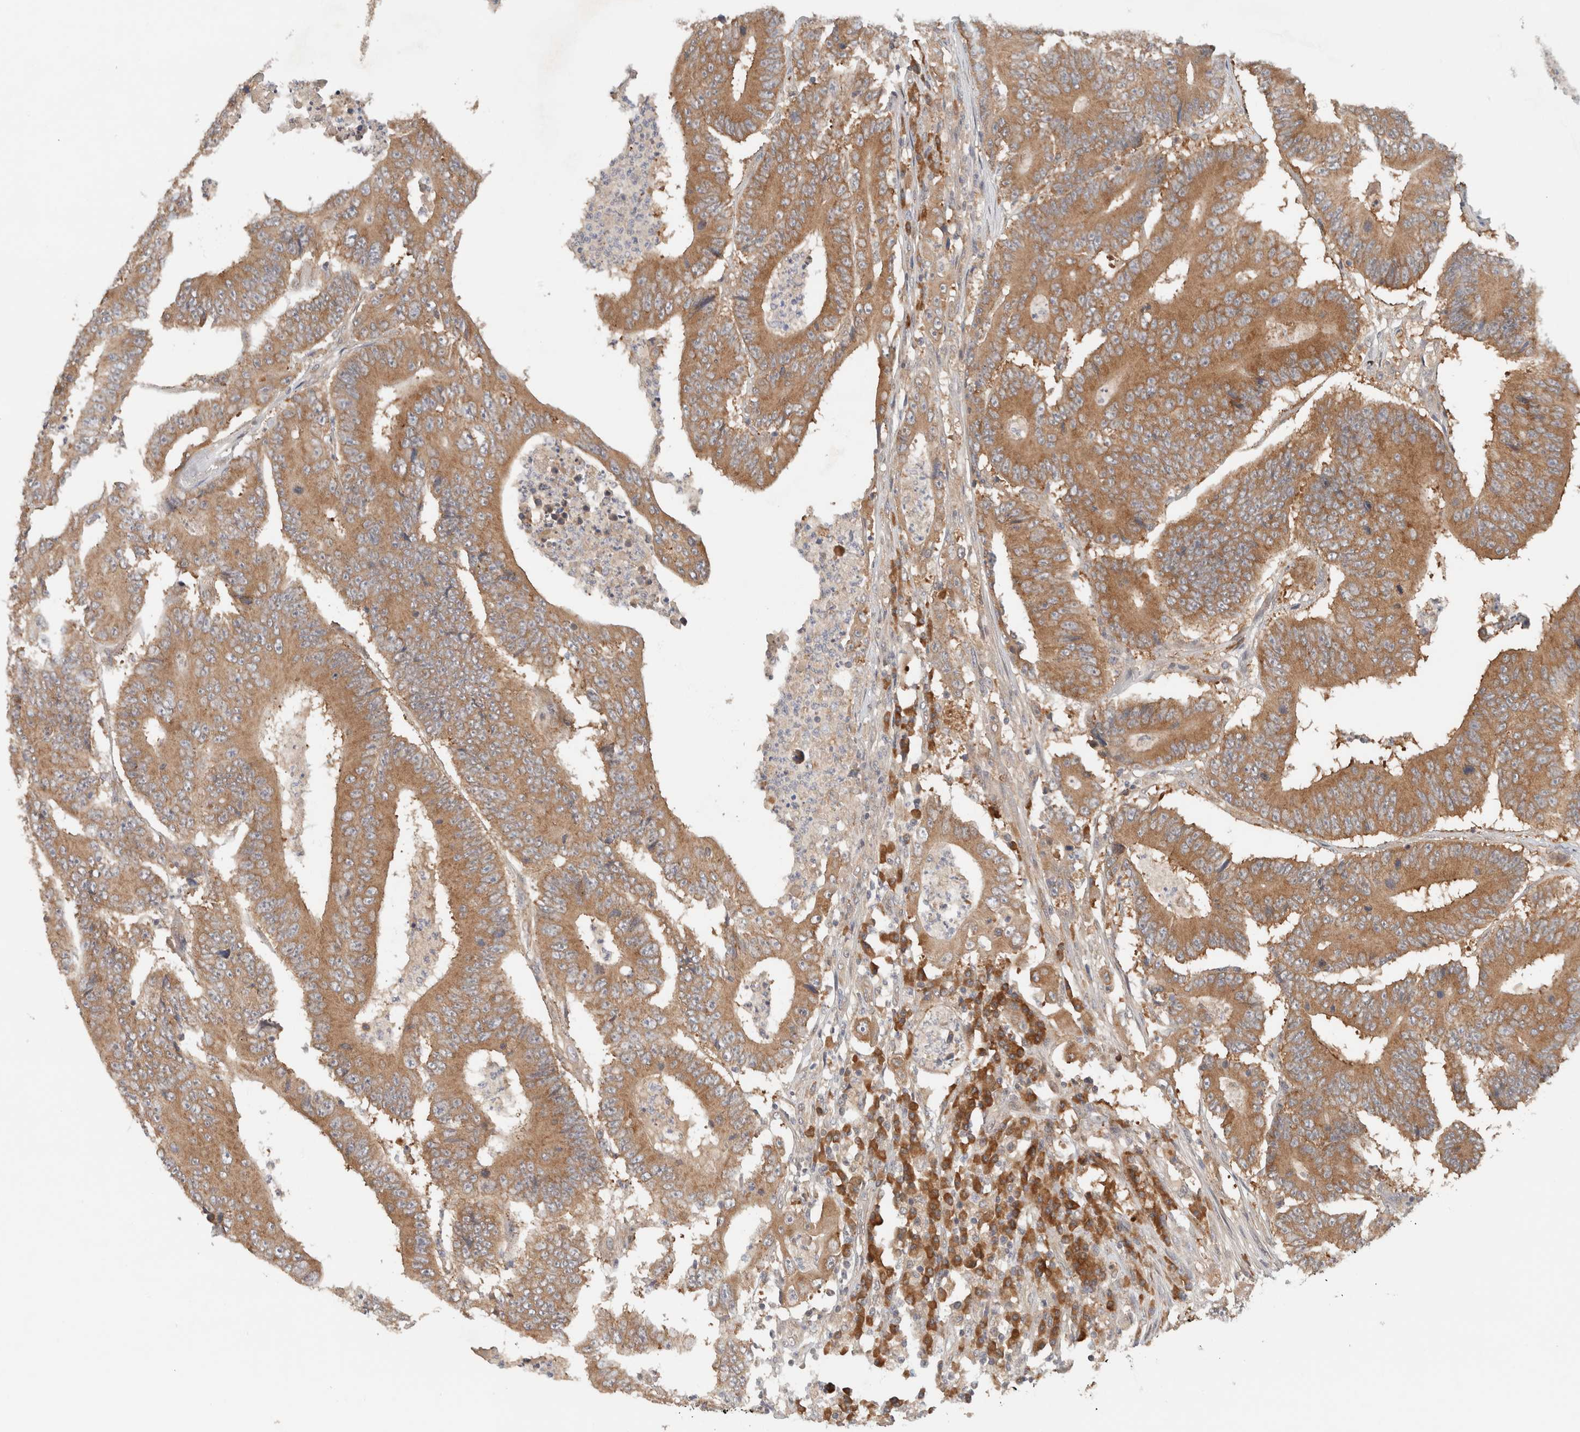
{"staining": {"intensity": "moderate", "quantity": ">75%", "location": "cytoplasmic/membranous"}, "tissue": "colorectal cancer", "cell_type": "Tumor cells", "image_type": "cancer", "snomed": [{"axis": "morphology", "description": "Adenocarcinoma, NOS"}, {"axis": "topography", "description": "Colon"}], "caption": "The histopathology image exhibits staining of adenocarcinoma (colorectal), revealing moderate cytoplasmic/membranous protein positivity (brown color) within tumor cells.", "gene": "ARFGEF2", "patient": {"sex": "male", "age": 83}}